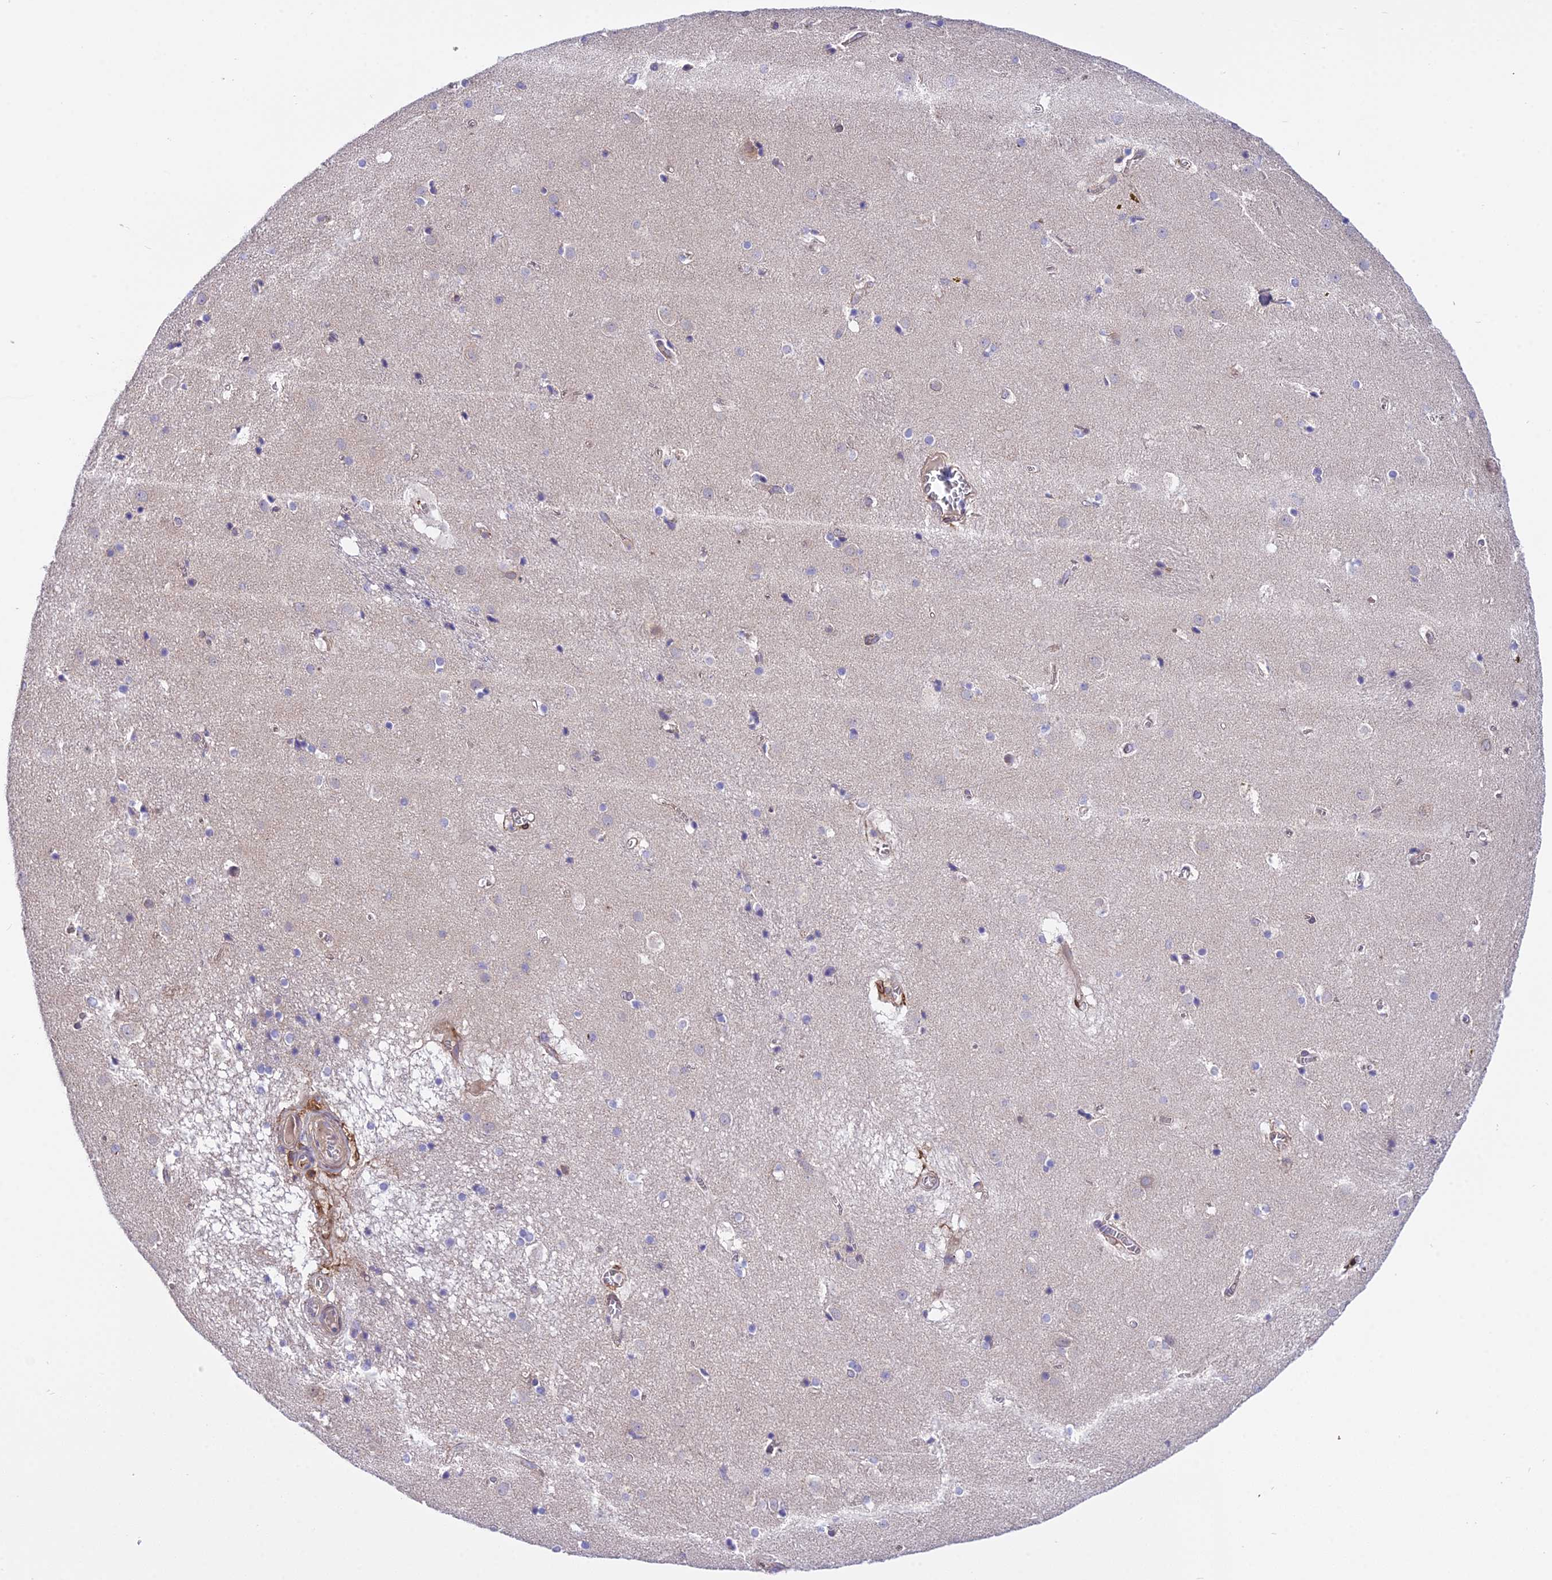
{"staining": {"intensity": "negative", "quantity": "none", "location": "none"}, "tissue": "caudate", "cell_type": "Glial cells", "image_type": "normal", "snomed": [{"axis": "morphology", "description": "Normal tissue, NOS"}, {"axis": "topography", "description": "Lateral ventricle wall"}], "caption": "Photomicrograph shows no protein staining in glial cells of unremarkable caudate. (Stains: DAB IHC with hematoxylin counter stain, Microscopy: brightfield microscopy at high magnification).", "gene": "TRIM43B", "patient": {"sex": "male", "age": 70}}